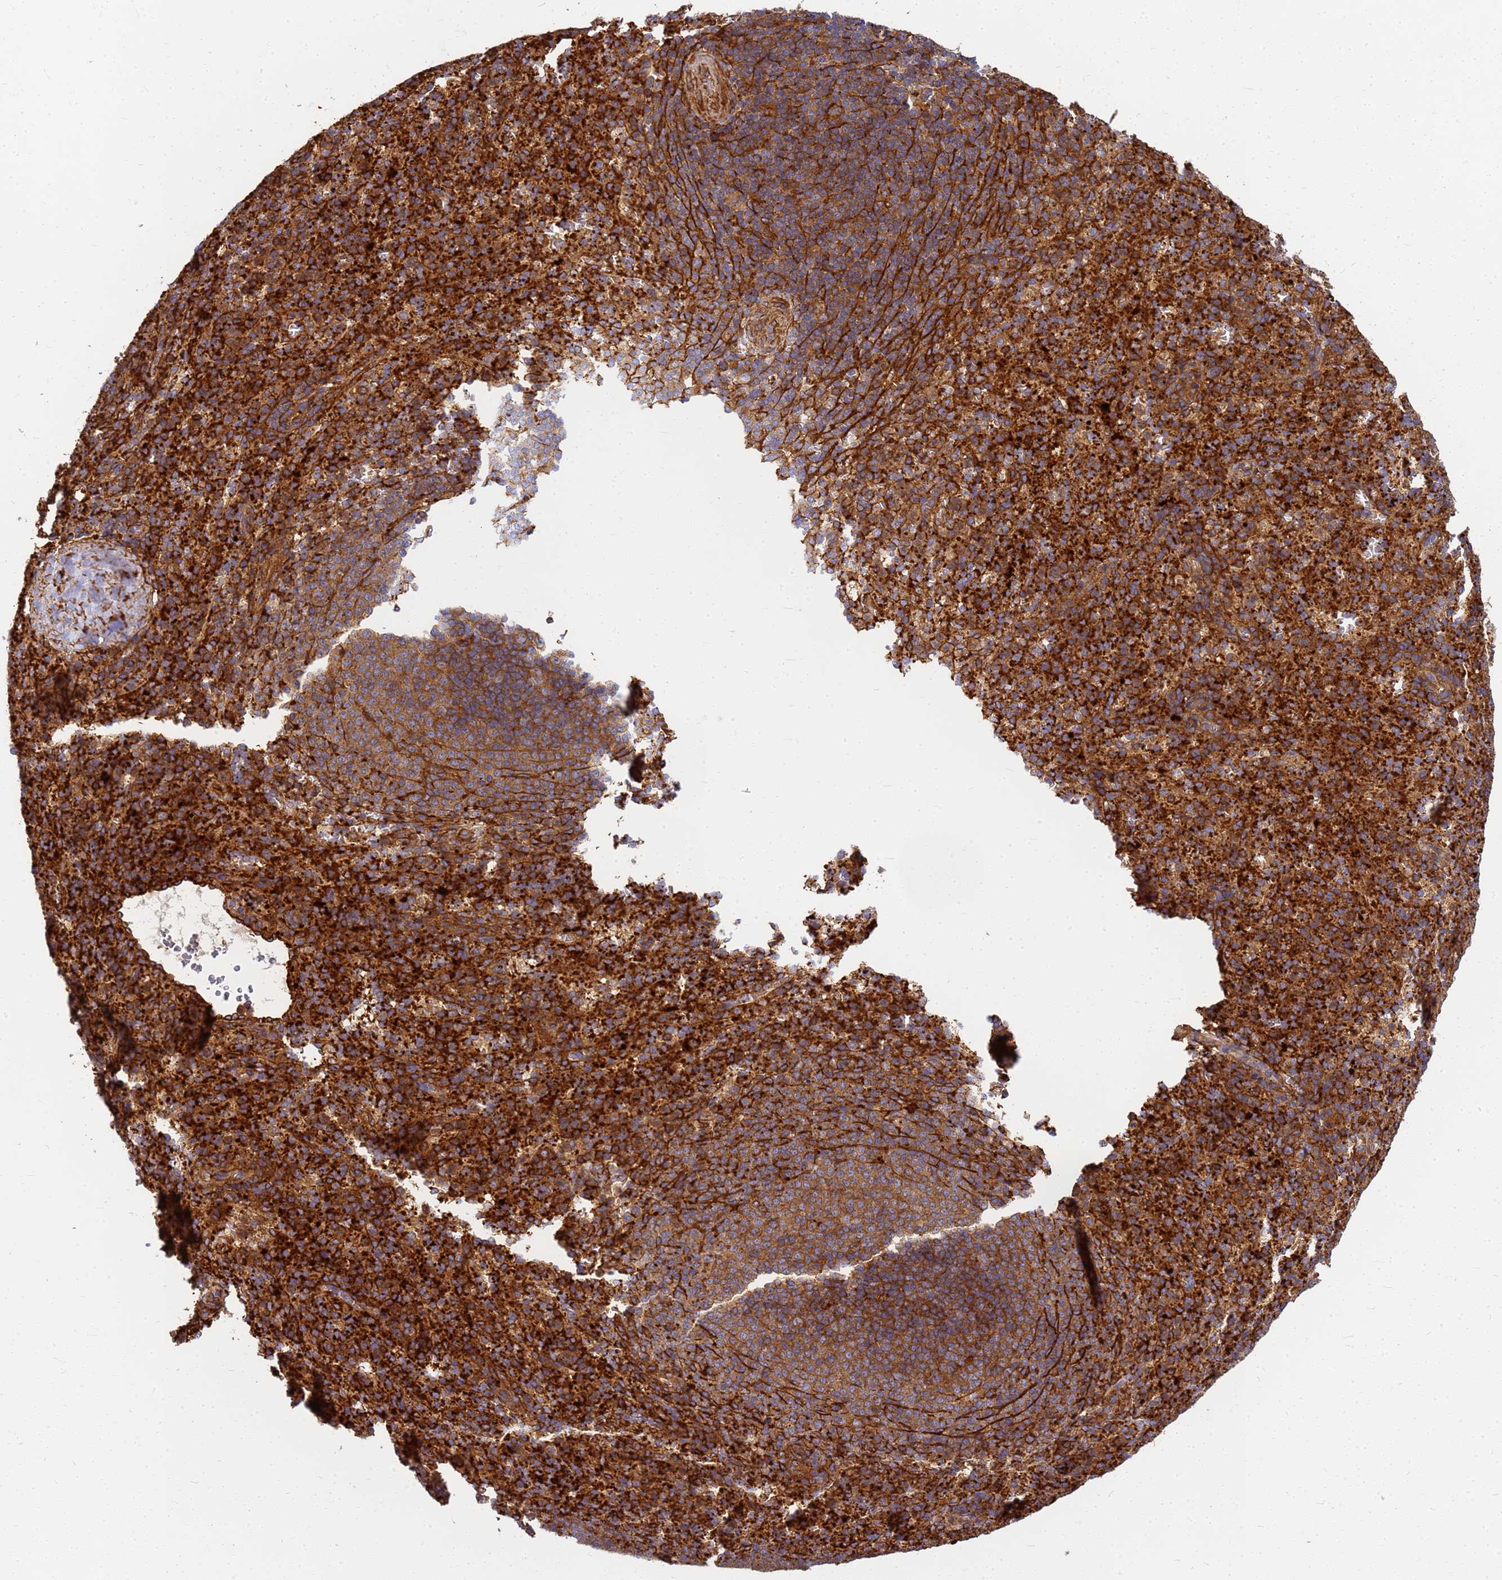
{"staining": {"intensity": "moderate", "quantity": ">75%", "location": "cytoplasmic/membranous"}, "tissue": "spleen", "cell_type": "Cells in red pulp", "image_type": "normal", "snomed": [{"axis": "morphology", "description": "Normal tissue, NOS"}, {"axis": "topography", "description": "Spleen"}], "caption": "An IHC micrograph of benign tissue is shown. Protein staining in brown labels moderate cytoplasmic/membranous positivity in spleen within cells in red pulp.", "gene": "C2CD5", "patient": {"sex": "female", "age": 21}}